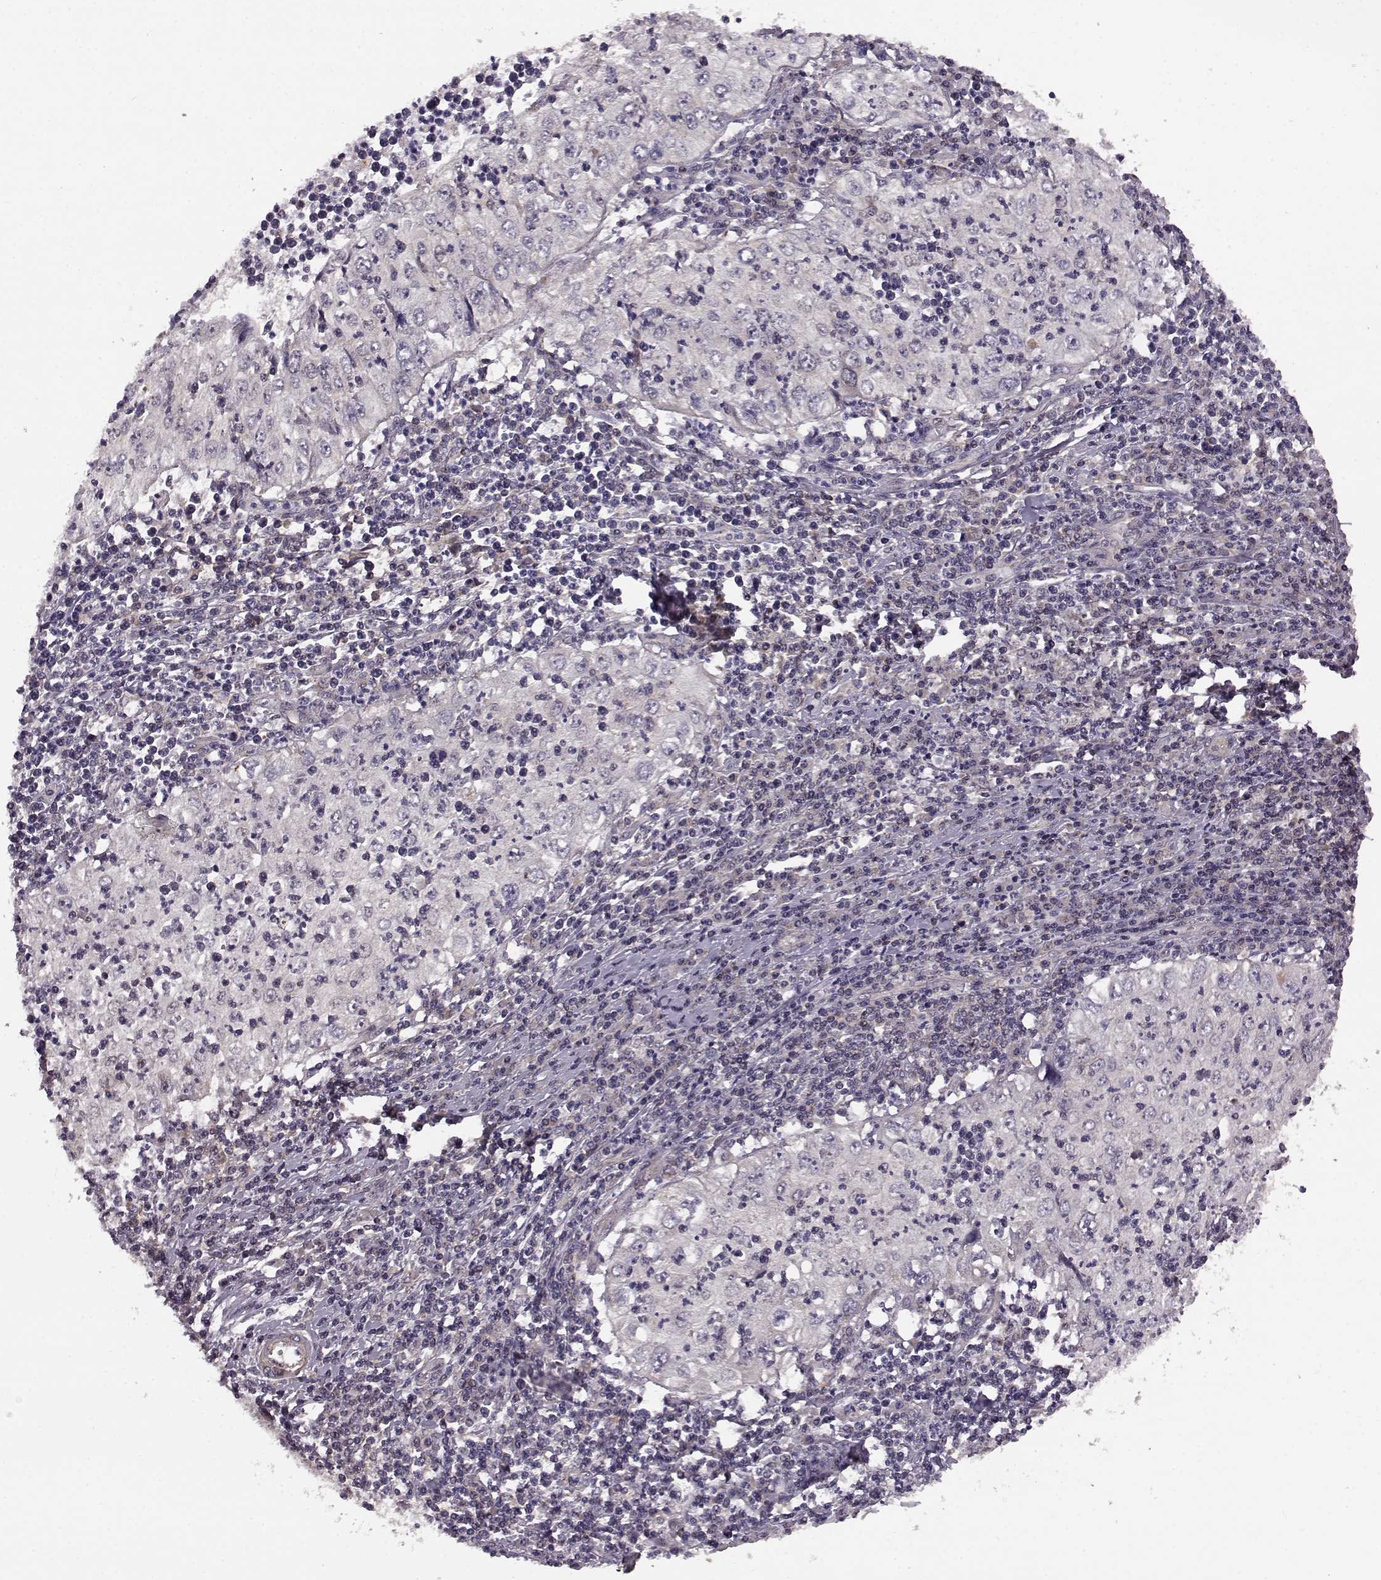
{"staining": {"intensity": "negative", "quantity": "none", "location": "none"}, "tissue": "cervical cancer", "cell_type": "Tumor cells", "image_type": "cancer", "snomed": [{"axis": "morphology", "description": "Squamous cell carcinoma, NOS"}, {"axis": "topography", "description": "Cervix"}], "caption": "An image of human cervical cancer is negative for staining in tumor cells.", "gene": "FNIP2", "patient": {"sex": "female", "age": 24}}